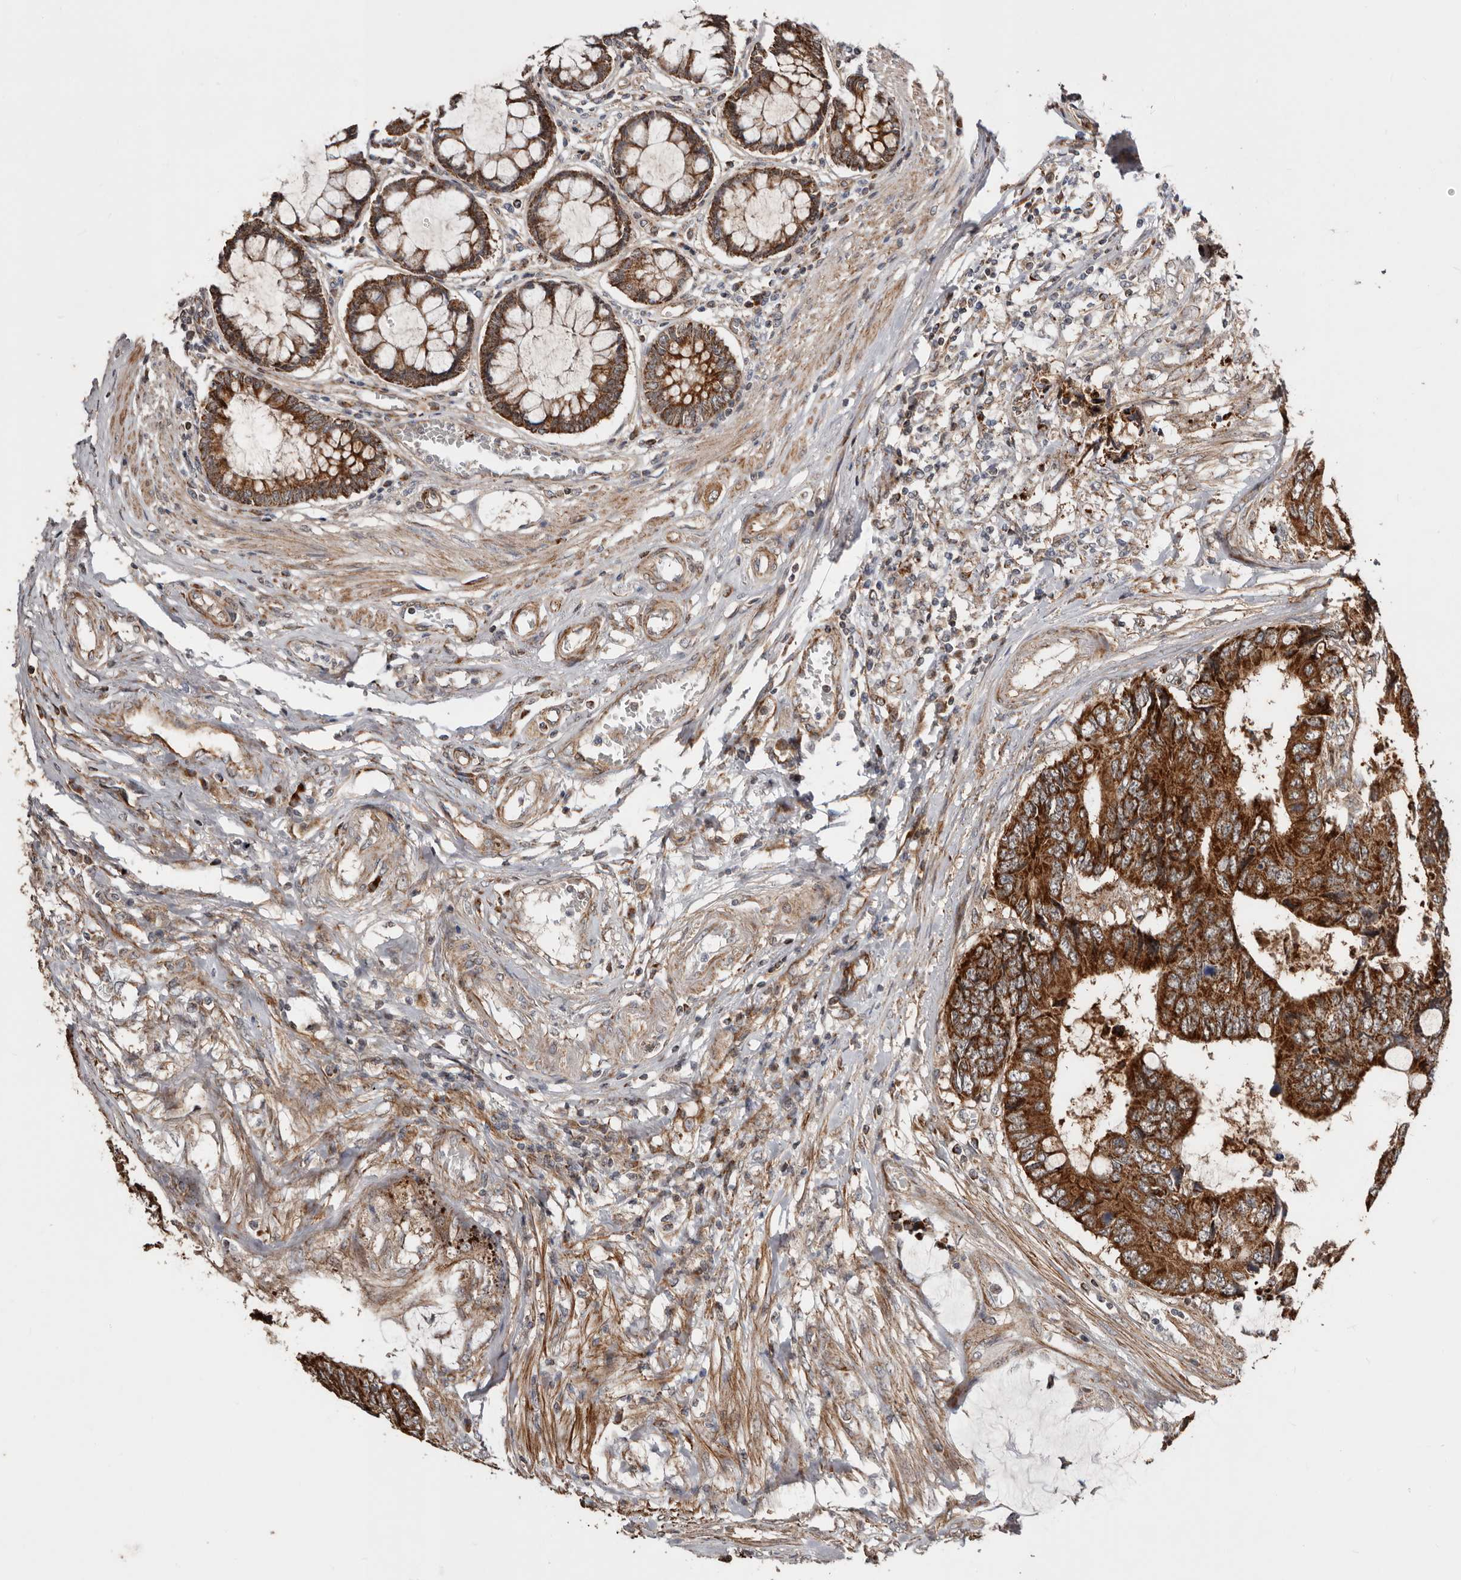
{"staining": {"intensity": "strong", "quantity": ">75%", "location": "cytoplasmic/membranous"}, "tissue": "colorectal cancer", "cell_type": "Tumor cells", "image_type": "cancer", "snomed": [{"axis": "morphology", "description": "Adenocarcinoma, NOS"}, {"axis": "topography", "description": "Rectum"}], "caption": "The photomicrograph reveals immunohistochemical staining of colorectal cancer (adenocarcinoma). There is strong cytoplasmic/membranous expression is seen in about >75% of tumor cells.", "gene": "PROKR1", "patient": {"sex": "male", "age": 84}}